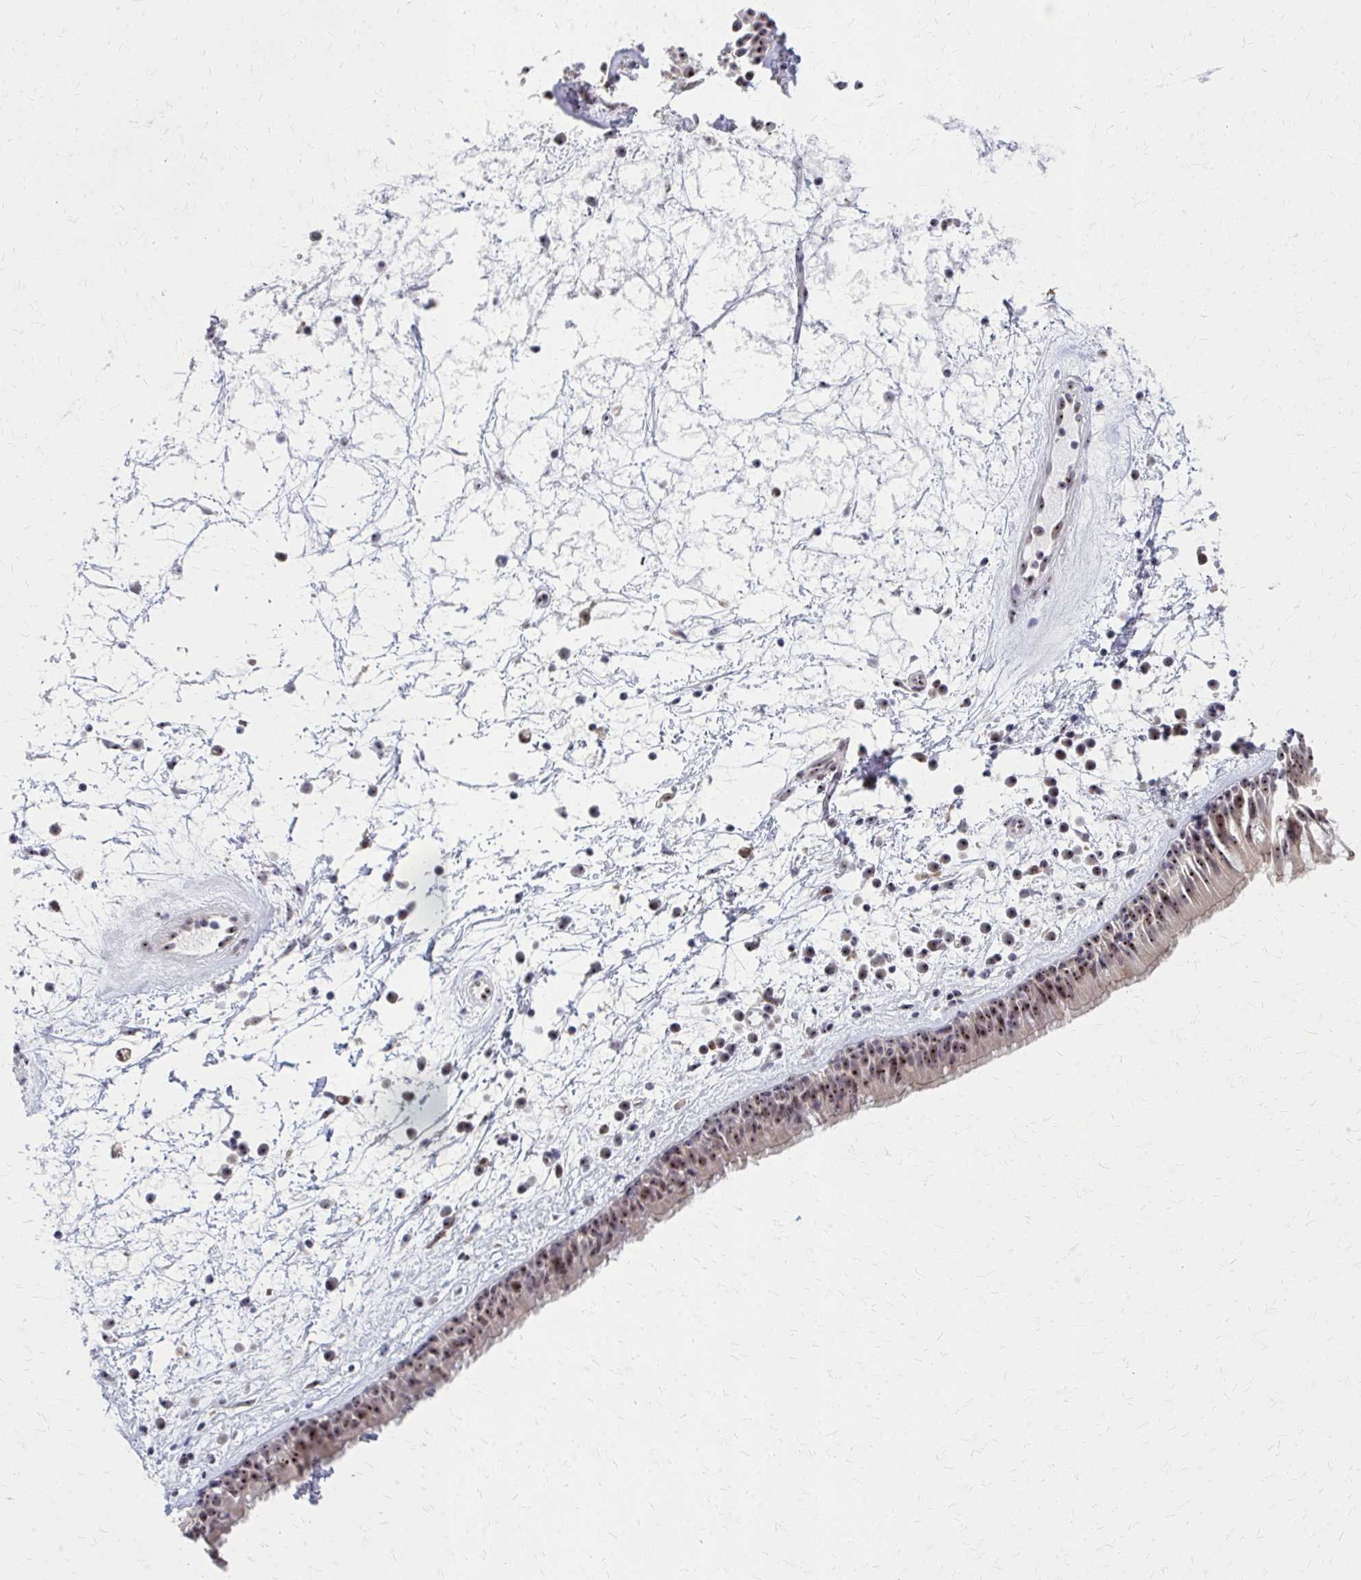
{"staining": {"intensity": "weak", "quantity": ">75%", "location": "nuclear"}, "tissue": "nasopharynx", "cell_type": "Respiratory epithelial cells", "image_type": "normal", "snomed": [{"axis": "morphology", "description": "Normal tissue, NOS"}, {"axis": "topography", "description": "Nasopharynx"}], "caption": "Weak nuclear protein expression is seen in about >75% of respiratory epithelial cells in nasopharynx. The protein of interest is stained brown, and the nuclei are stained in blue (DAB IHC with brightfield microscopy, high magnification).", "gene": "NUDT16", "patient": {"sex": "male", "age": 24}}